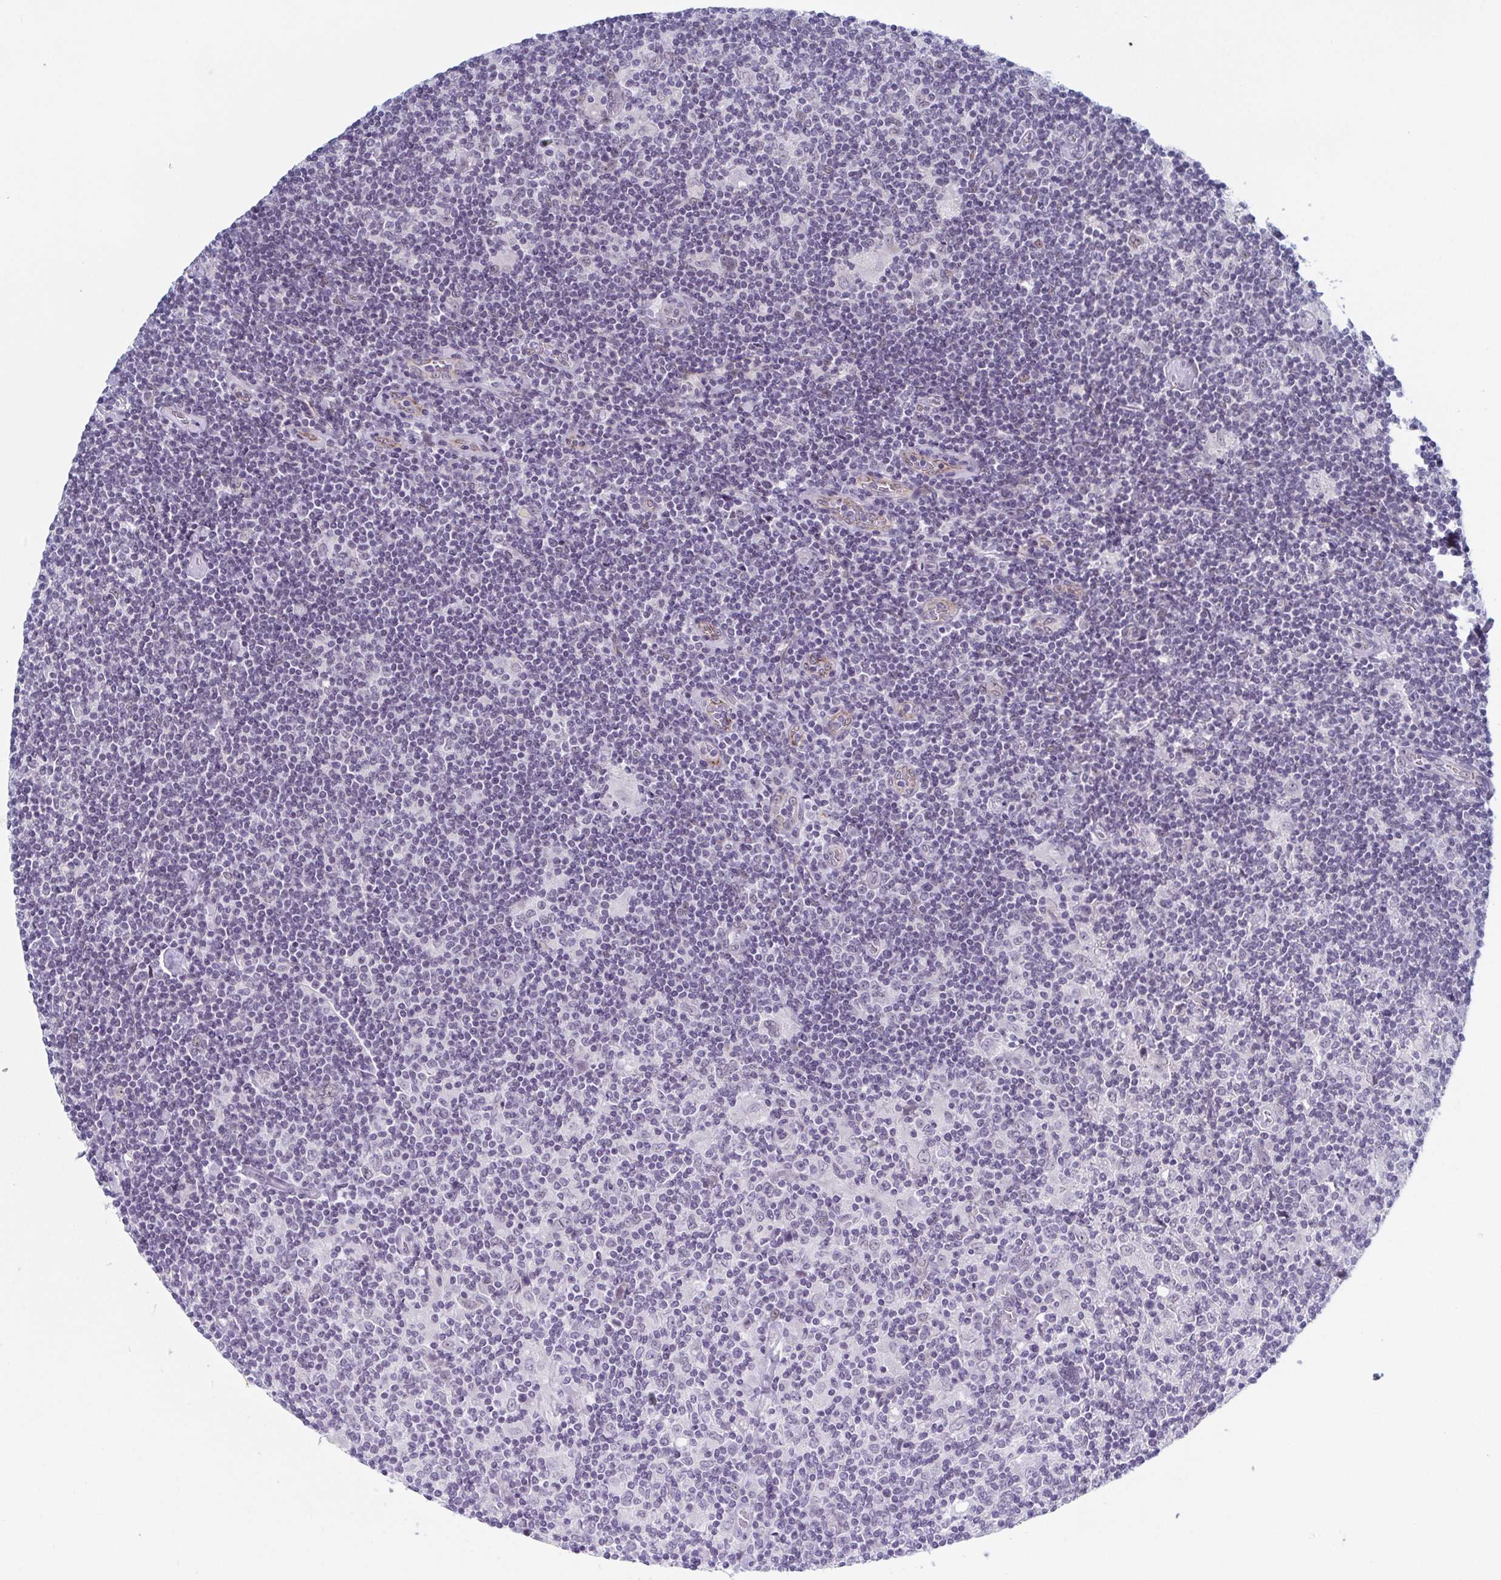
{"staining": {"intensity": "negative", "quantity": "none", "location": "none"}, "tissue": "lymphoma", "cell_type": "Tumor cells", "image_type": "cancer", "snomed": [{"axis": "morphology", "description": "Hodgkin's disease, NOS"}, {"axis": "topography", "description": "Lymph node"}], "caption": "DAB immunohistochemical staining of lymphoma displays no significant expression in tumor cells.", "gene": "ZFP64", "patient": {"sex": "male", "age": 40}}